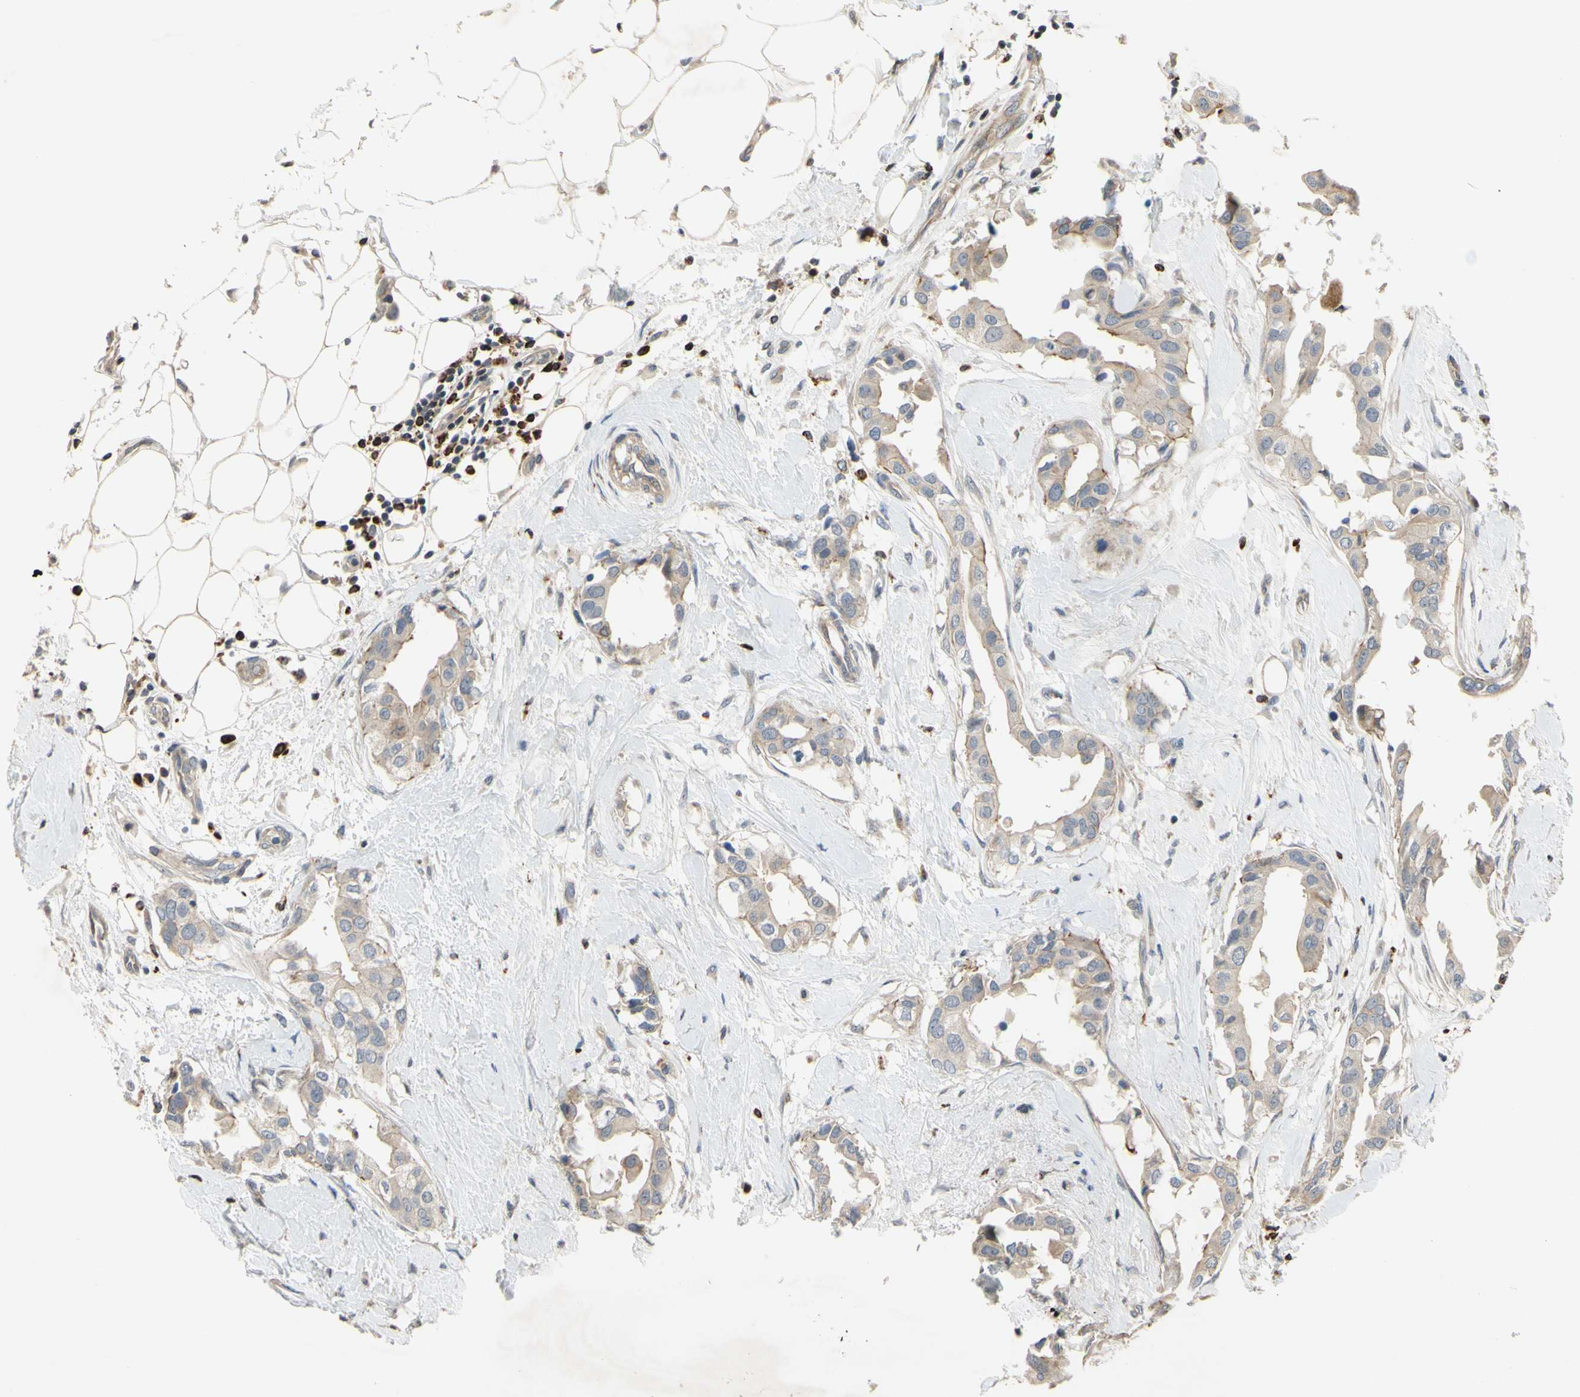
{"staining": {"intensity": "weak", "quantity": ">75%", "location": "cytoplasmic/membranous"}, "tissue": "breast cancer", "cell_type": "Tumor cells", "image_type": "cancer", "snomed": [{"axis": "morphology", "description": "Duct carcinoma"}, {"axis": "topography", "description": "Breast"}], "caption": "Immunohistochemistry histopathology image of neoplastic tissue: human breast infiltrating ductal carcinoma stained using immunohistochemistry displays low levels of weak protein expression localized specifically in the cytoplasmic/membranous of tumor cells, appearing as a cytoplasmic/membranous brown color.", "gene": "PLXNA2", "patient": {"sex": "female", "age": 40}}